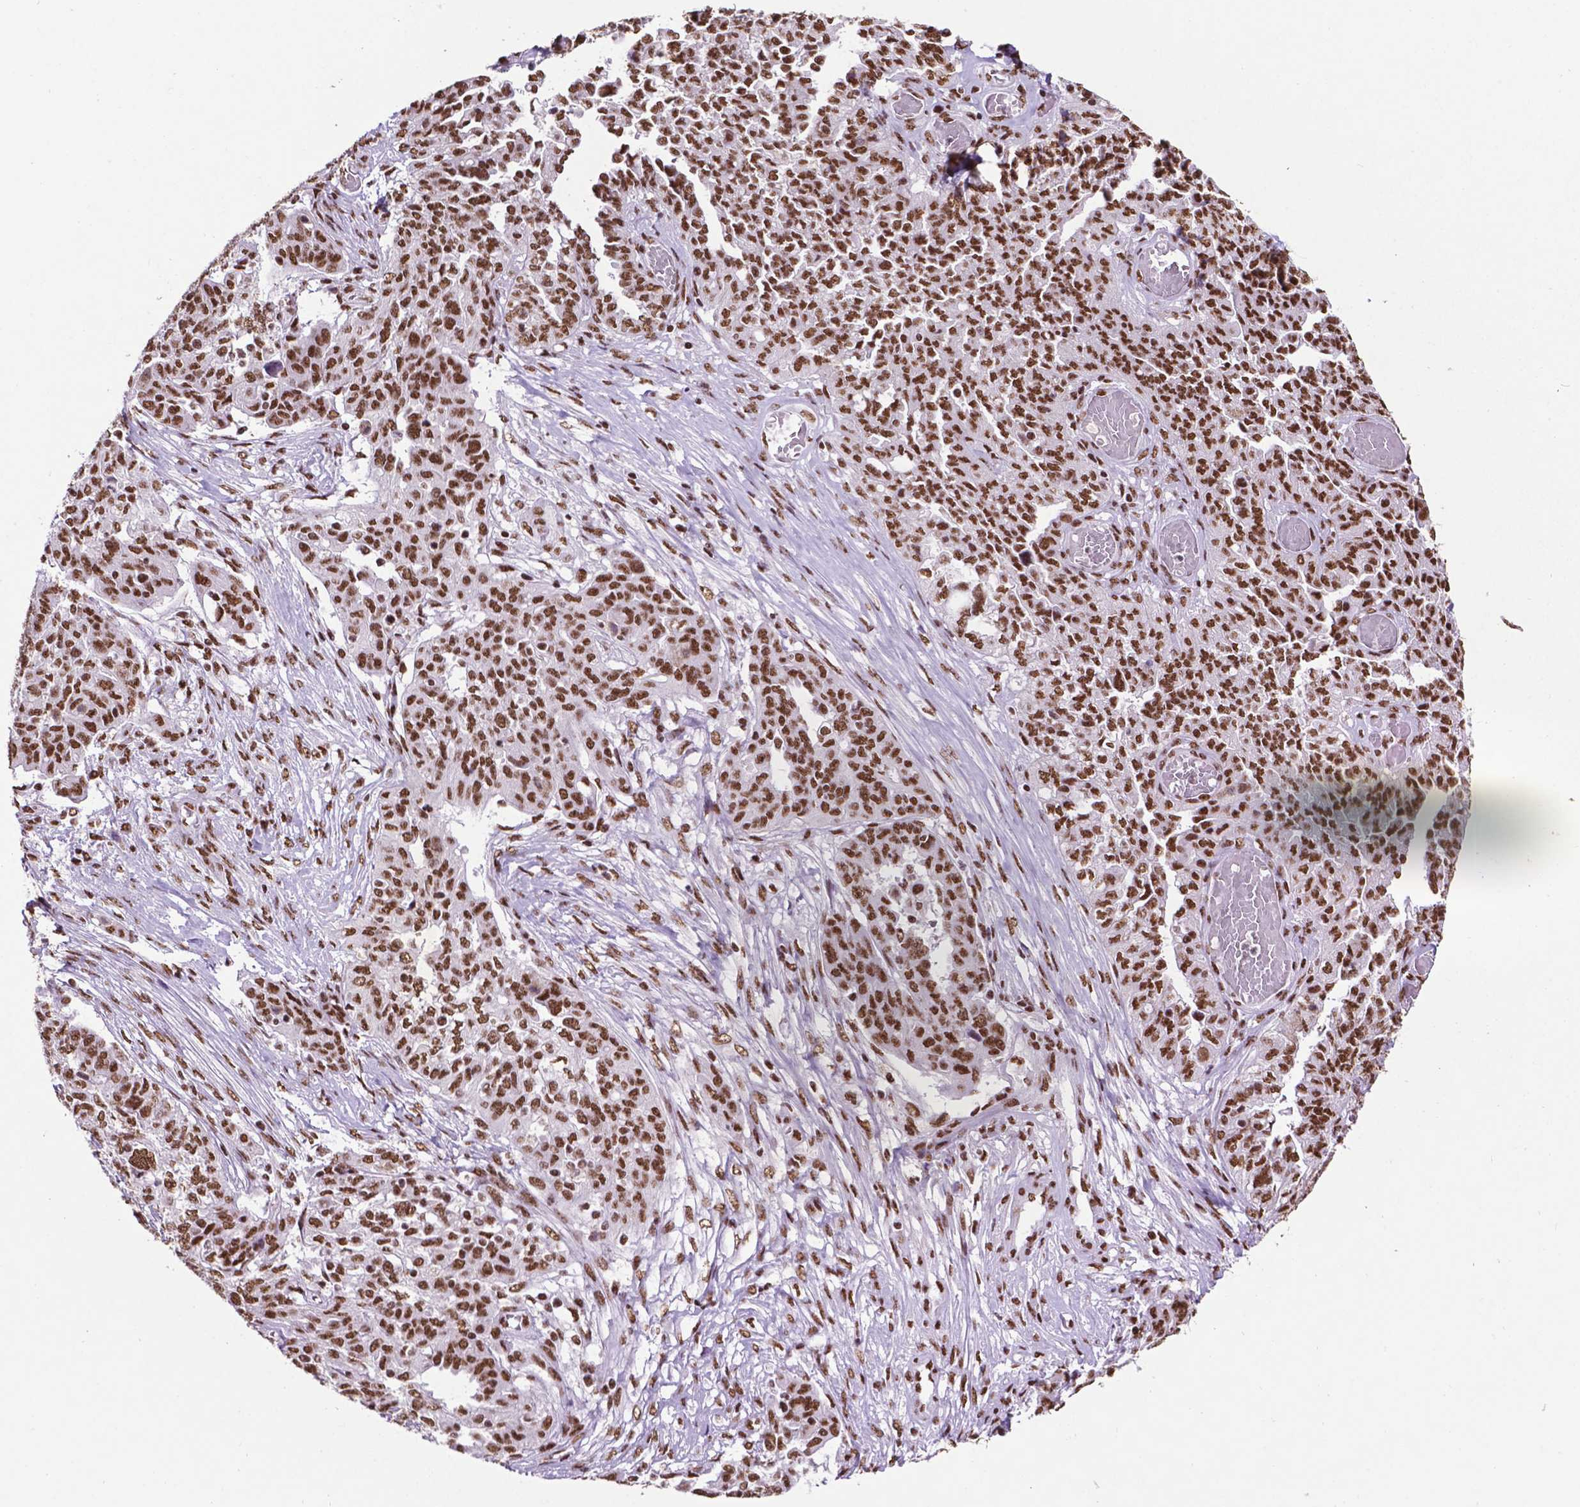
{"staining": {"intensity": "strong", "quantity": ">75%", "location": "nuclear"}, "tissue": "ovarian cancer", "cell_type": "Tumor cells", "image_type": "cancer", "snomed": [{"axis": "morphology", "description": "Cystadenocarcinoma, serous, NOS"}, {"axis": "topography", "description": "Ovary"}], "caption": "This micrograph exhibits immunohistochemistry staining of ovarian cancer, with high strong nuclear expression in about >75% of tumor cells.", "gene": "CCAR2", "patient": {"sex": "female", "age": 67}}